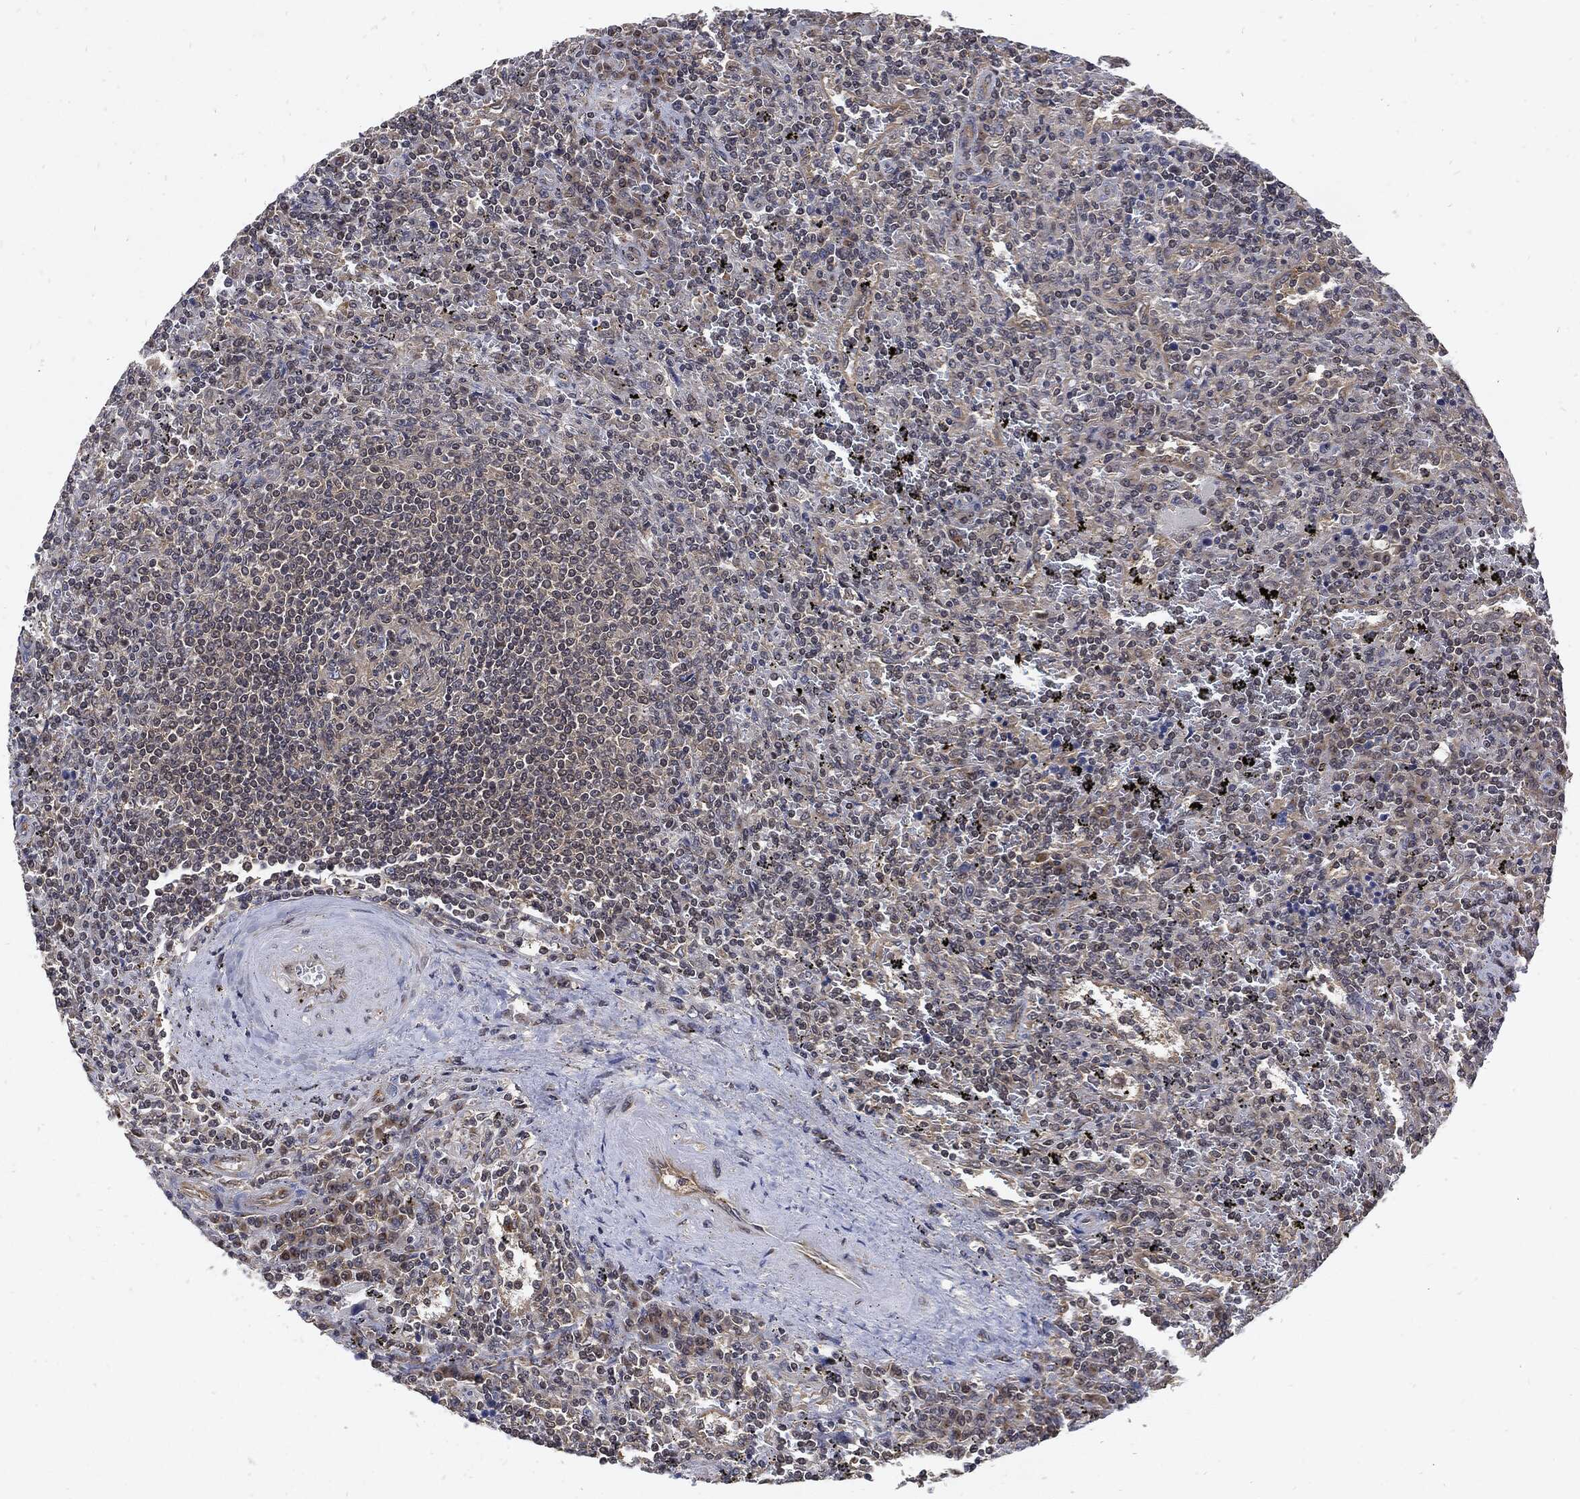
{"staining": {"intensity": "negative", "quantity": "none", "location": "none"}, "tissue": "lymphoma", "cell_type": "Tumor cells", "image_type": "cancer", "snomed": [{"axis": "morphology", "description": "Malignant lymphoma, non-Hodgkin's type, Low grade"}, {"axis": "topography", "description": "Spleen"}], "caption": "Immunohistochemistry image of lymphoma stained for a protein (brown), which reveals no positivity in tumor cells. The staining is performed using DAB brown chromogen with nuclei counter-stained in using hematoxylin.", "gene": "DCTN1", "patient": {"sex": "male", "age": 62}}